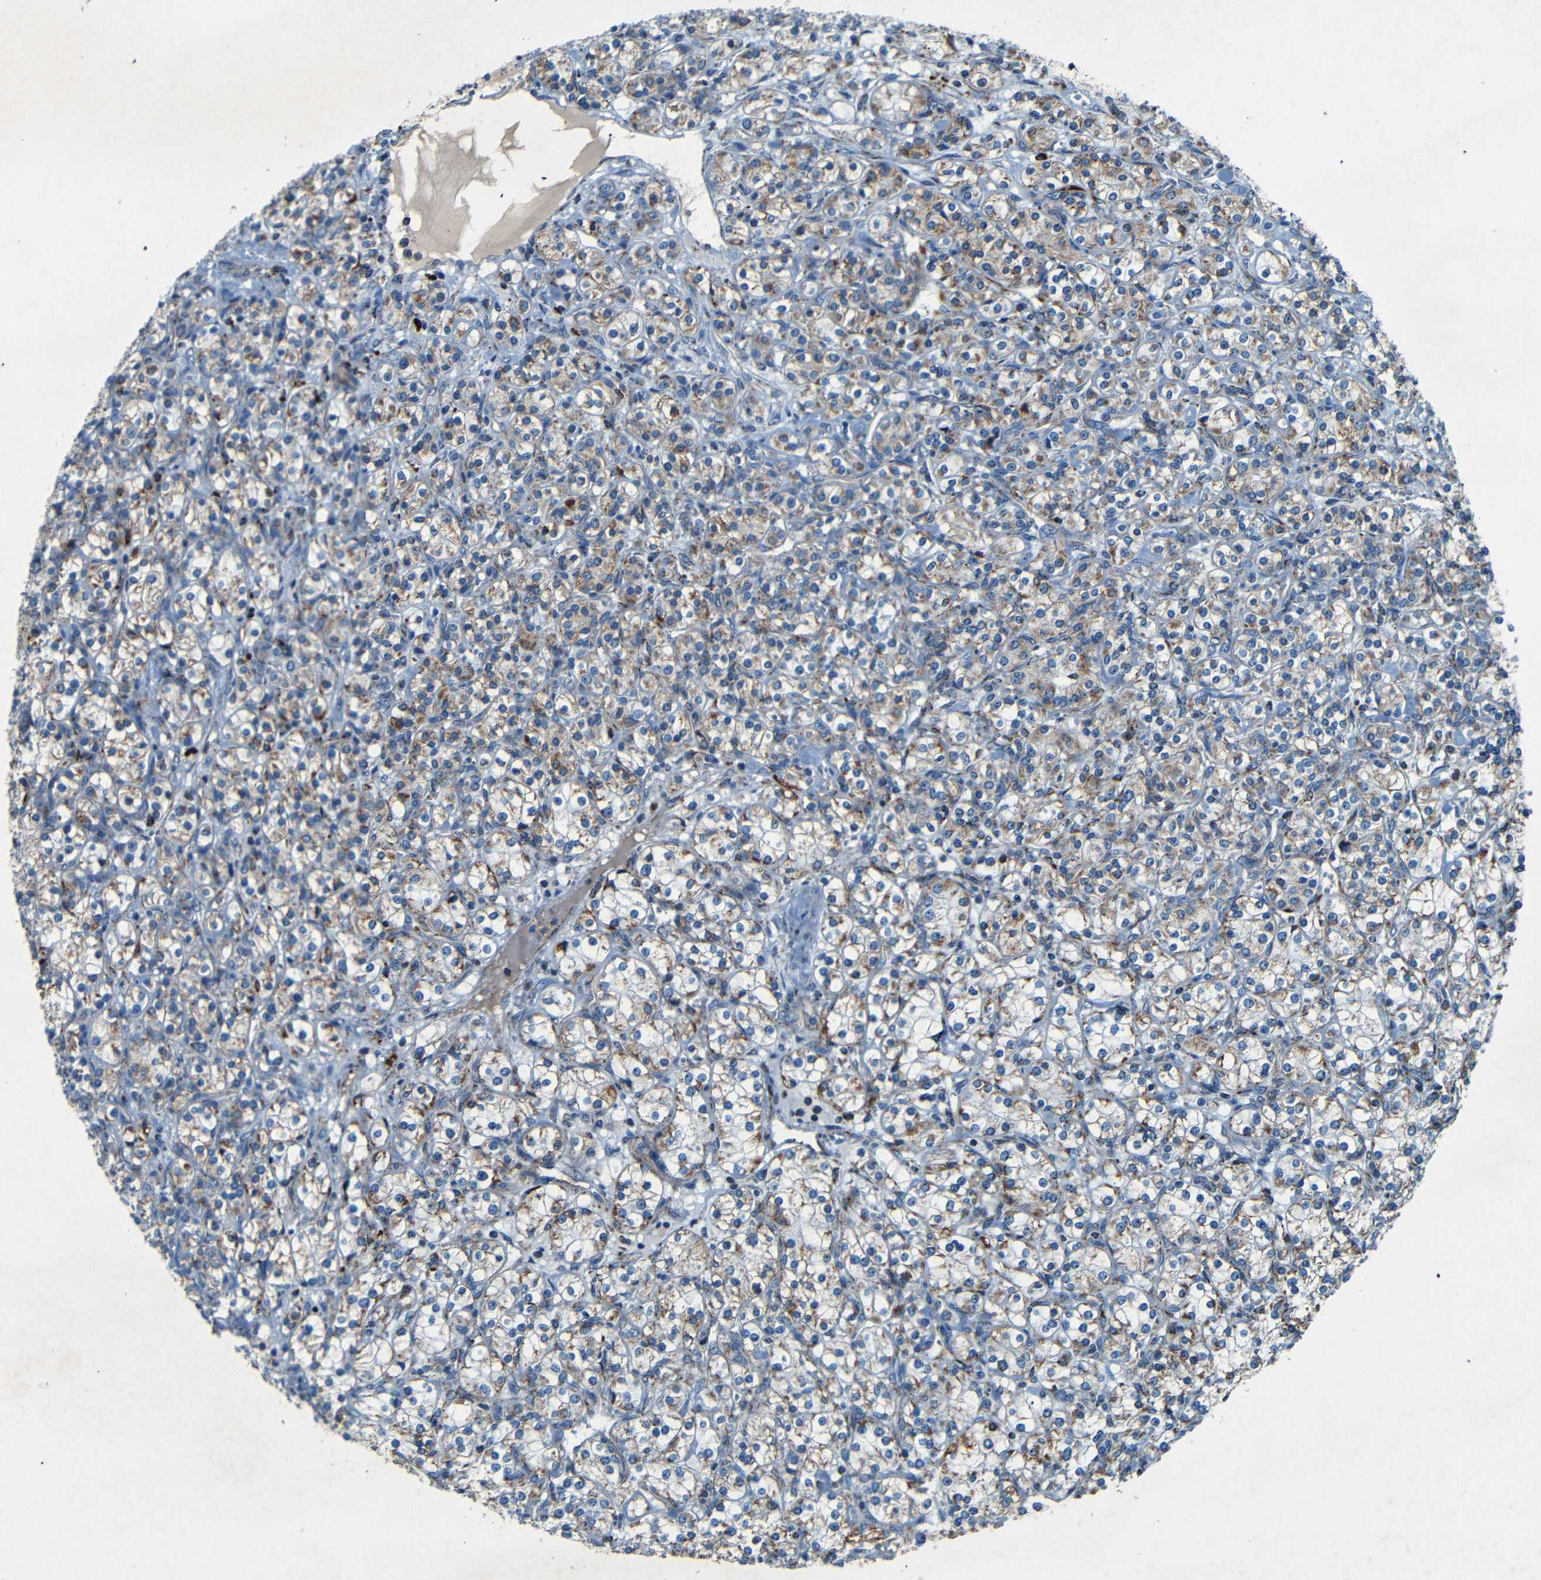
{"staining": {"intensity": "moderate", "quantity": "25%-75%", "location": "cytoplasmic/membranous"}, "tissue": "renal cancer", "cell_type": "Tumor cells", "image_type": "cancer", "snomed": [{"axis": "morphology", "description": "Adenocarcinoma, NOS"}, {"axis": "topography", "description": "Kidney"}], "caption": "Immunohistochemical staining of human renal cancer (adenocarcinoma) shows moderate cytoplasmic/membranous protein positivity in approximately 25%-75% of tumor cells.", "gene": "WSCD2", "patient": {"sex": "male", "age": 77}}